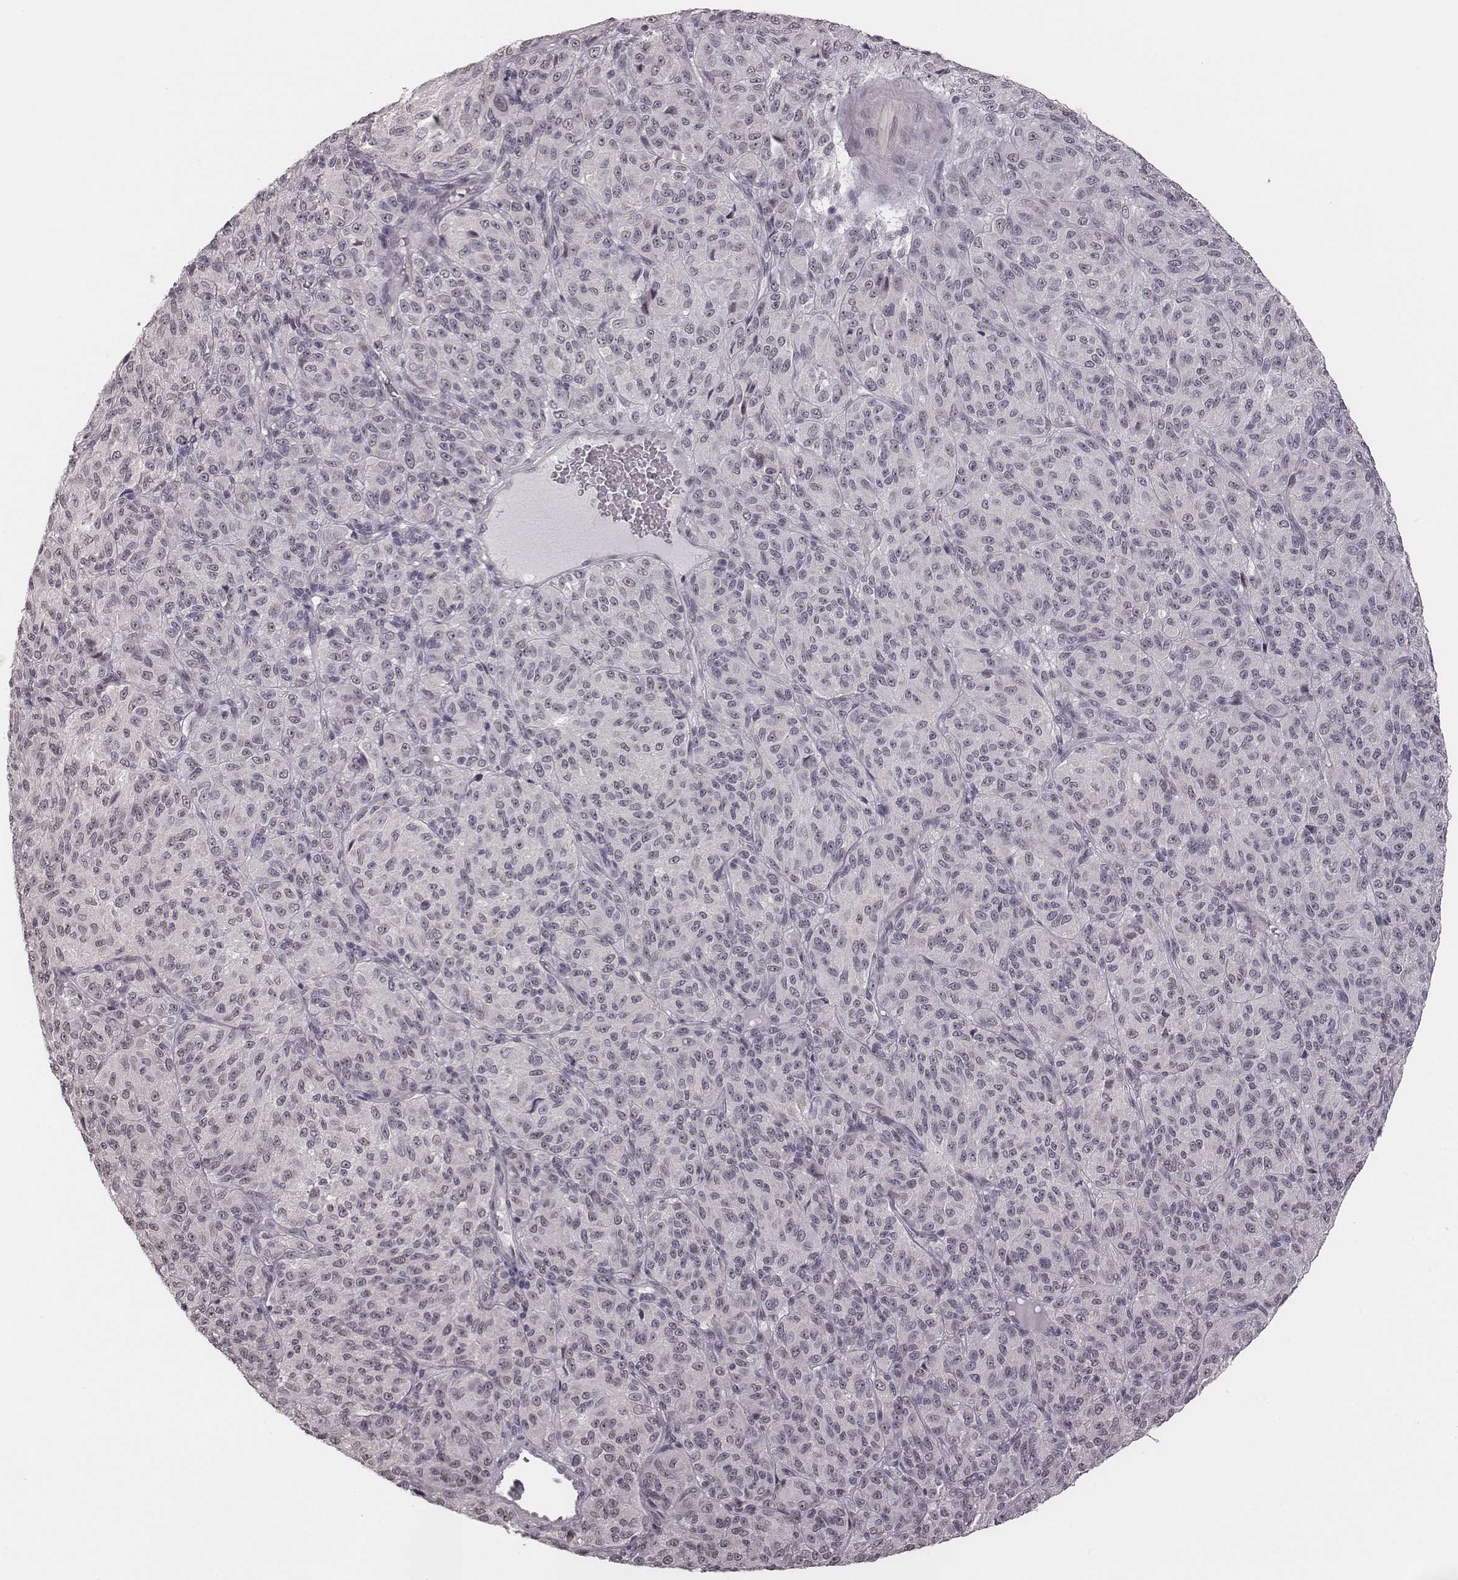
{"staining": {"intensity": "negative", "quantity": "none", "location": "none"}, "tissue": "melanoma", "cell_type": "Tumor cells", "image_type": "cancer", "snomed": [{"axis": "morphology", "description": "Malignant melanoma, Metastatic site"}, {"axis": "topography", "description": "Brain"}], "caption": "An image of human malignant melanoma (metastatic site) is negative for staining in tumor cells.", "gene": "RPGRIP1", "patient": {"sex": "female", "age": 56}}